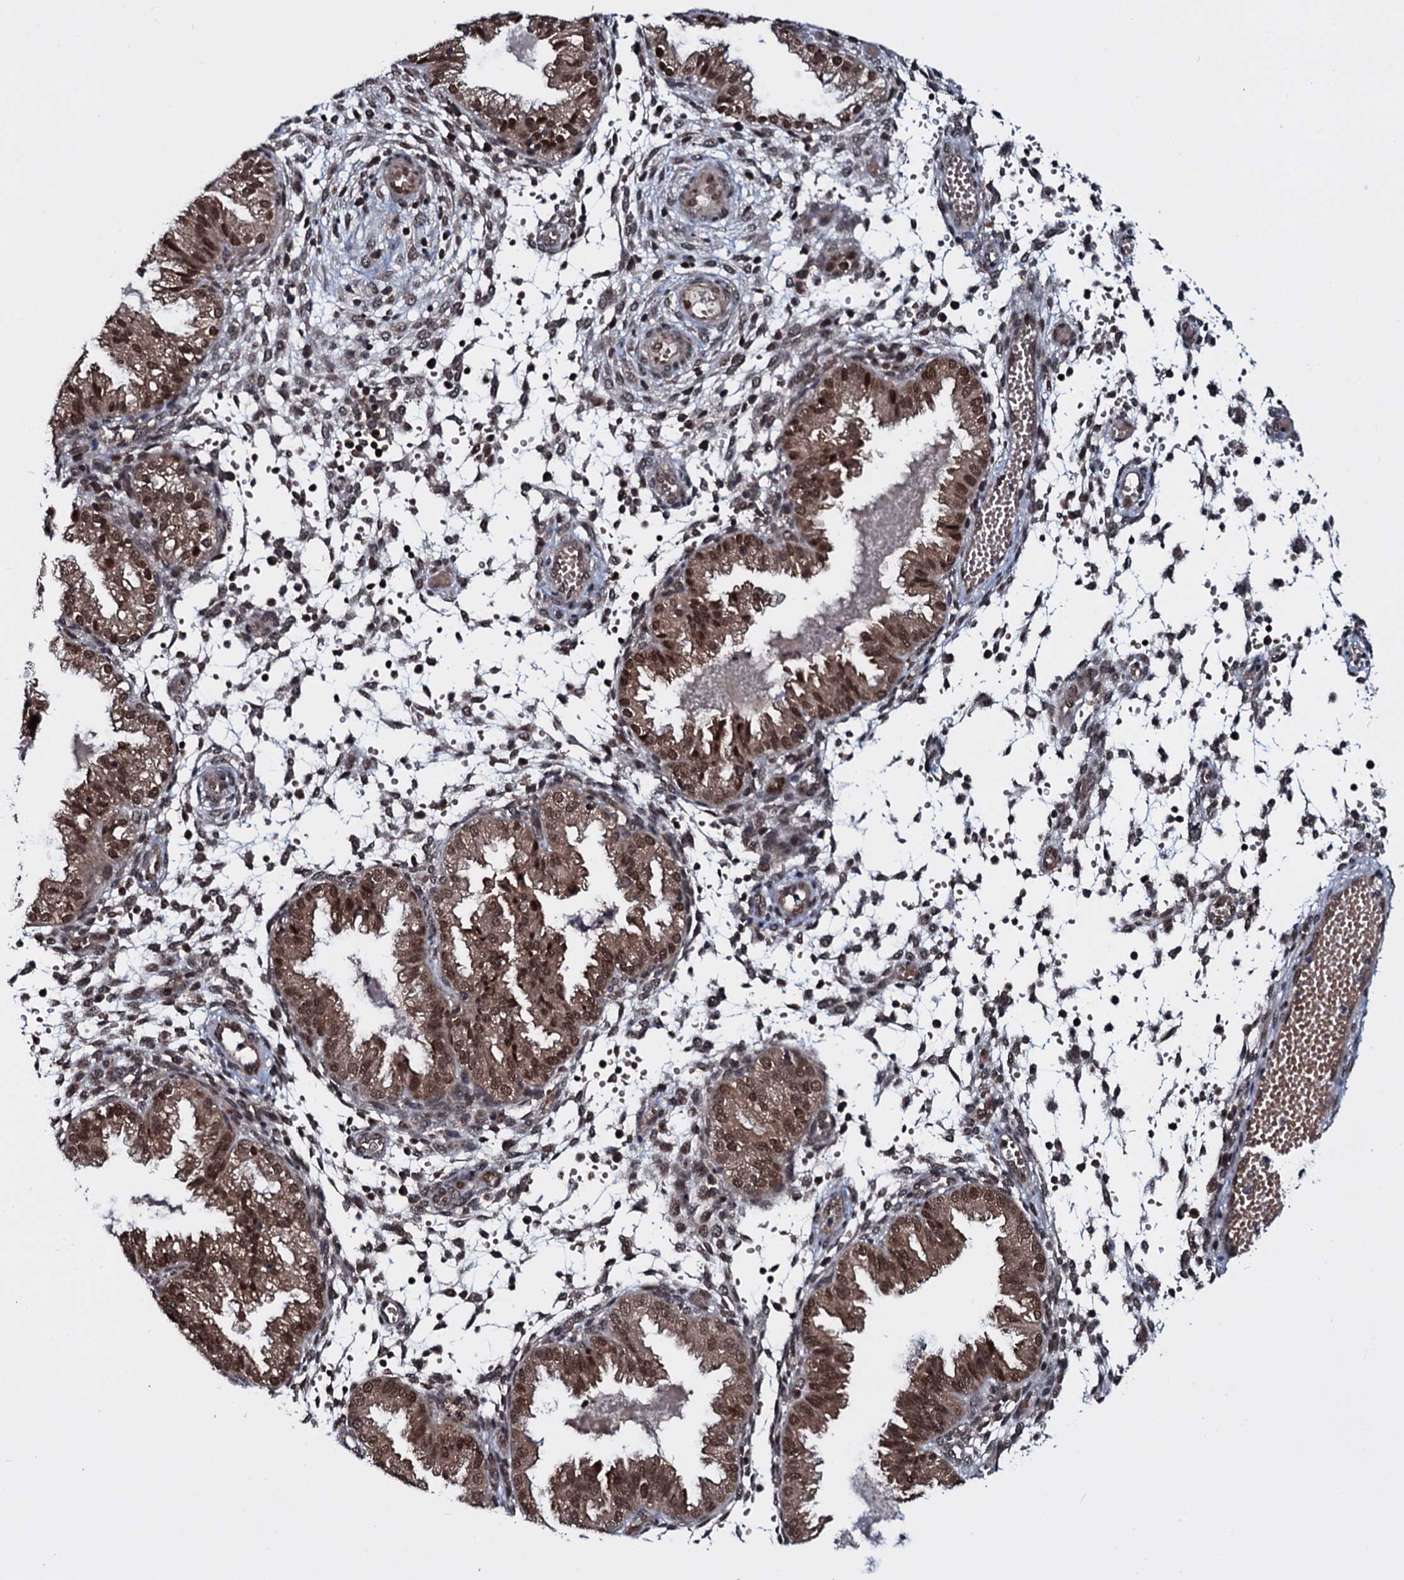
{"staining": {"intensity": "moderate", "quantity": "25%-75%", "location": "nuclear"}, "tissue": "endometrium", "cell_type": "Cells in endometrial stroma", "image_type": "normal", "snomed": [{"axis": "morphology", "description": "Normal tissue, NOS"}, {"axis": "topography", "description": "Endometrium"}], "caption": "This micrograph displays immunohistochemistry staining of unremarkable endometrium, with medium moderate nuclear positivity in approximately 25%-75% of cells in endometrial stroma.", "gene": "HDDC3", "patient": {"sex": "female", "age": 33}}